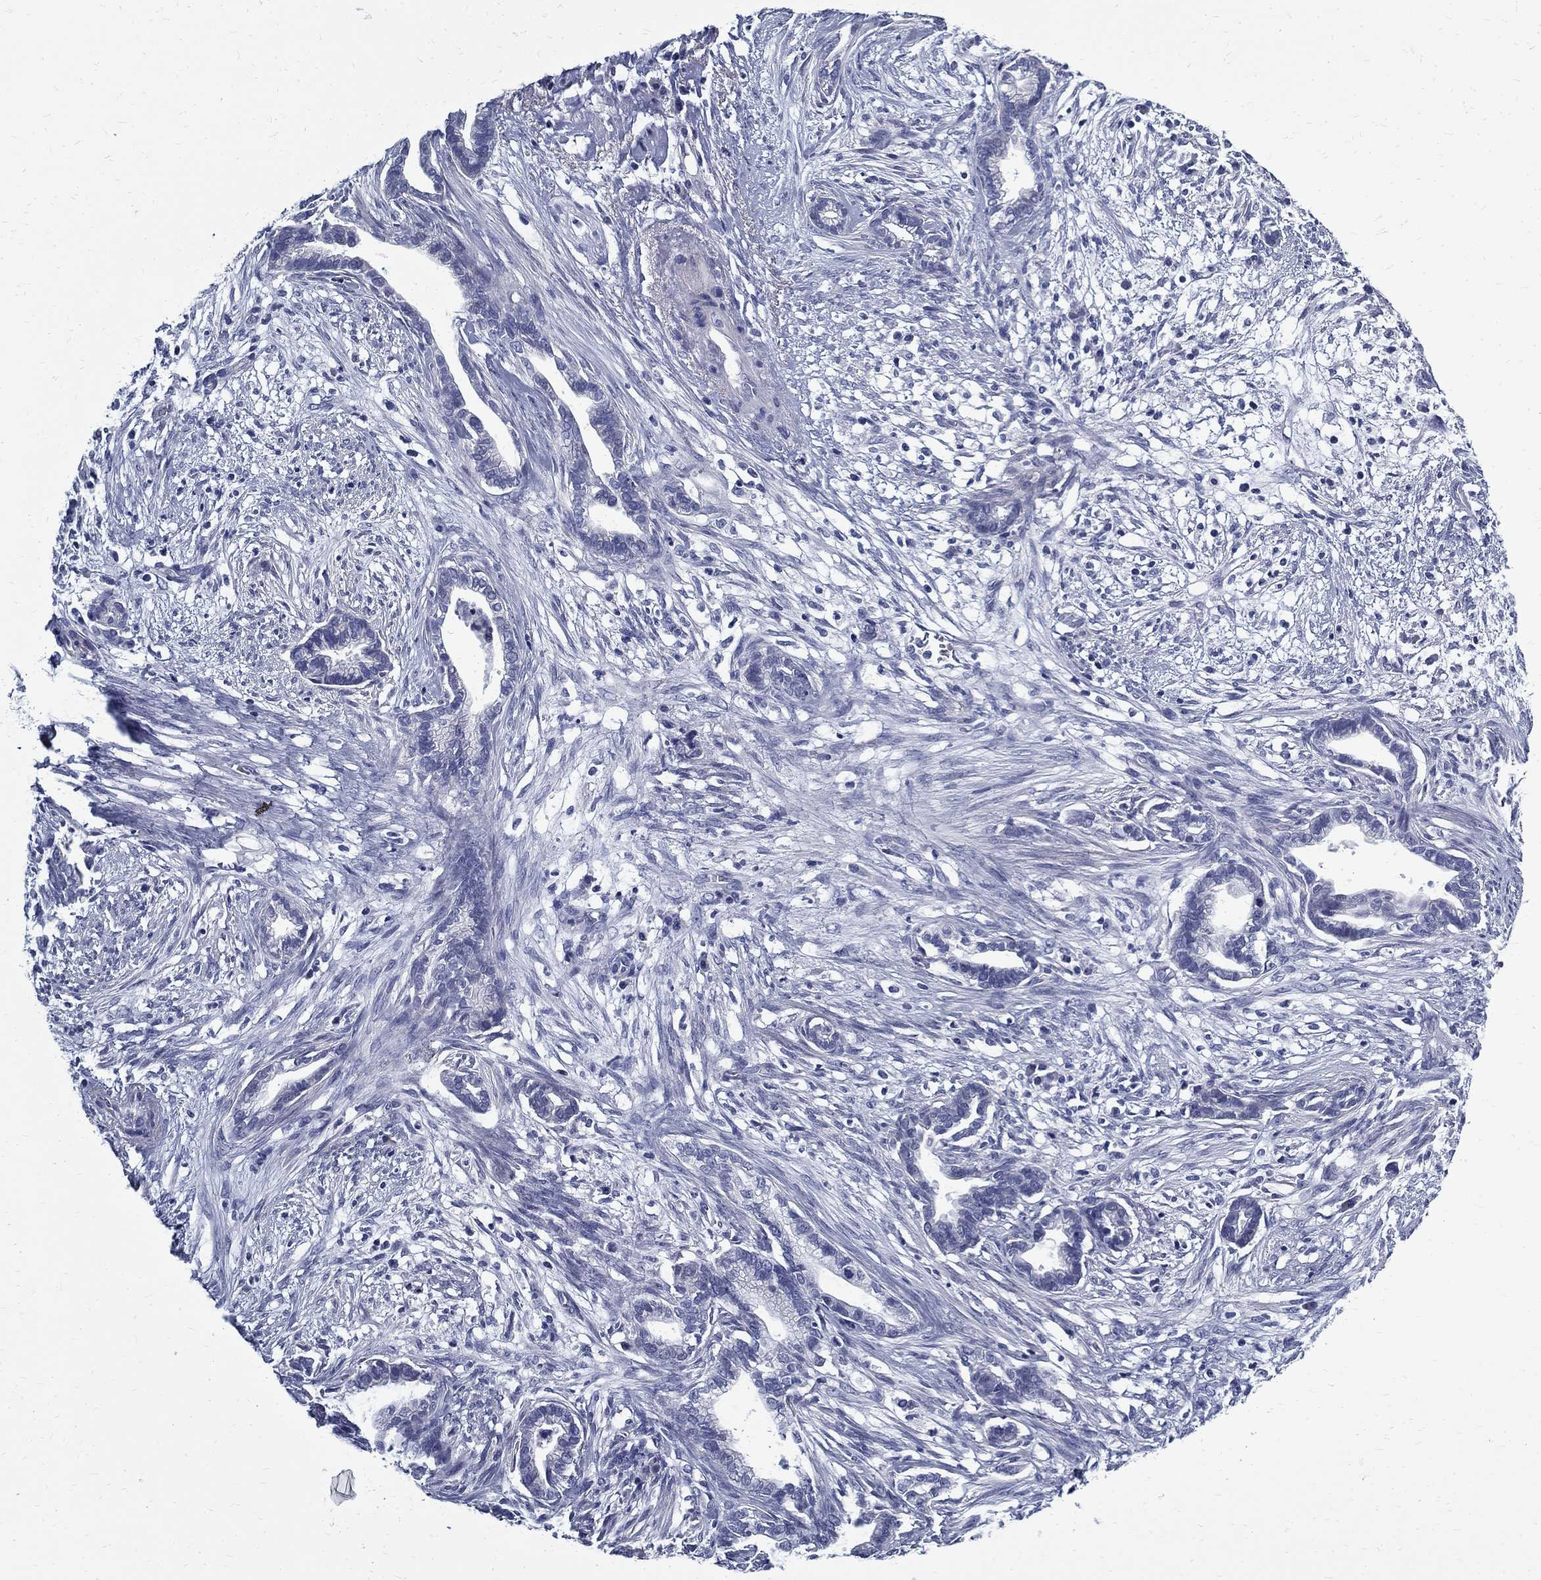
{"staining": {"intensity": "negative", "quantity": "none", "location": "none"}, "tissue": "cervical cancer", "cell_type": "Tumor cells", "image_type": "cancer", "snomed": [{"axis": "morphology", "description": "Adenocarcinoma, NOS"}, {"axis": "topography", "description": "Cervix"}], "caption": "Immunohistochemistry (IHC) of human cervical cancer (adenocarcinoma) reveals no positivity in tumor cells.", "gene": "TGM4", "patient": {"sex": "female", "age": 62}}